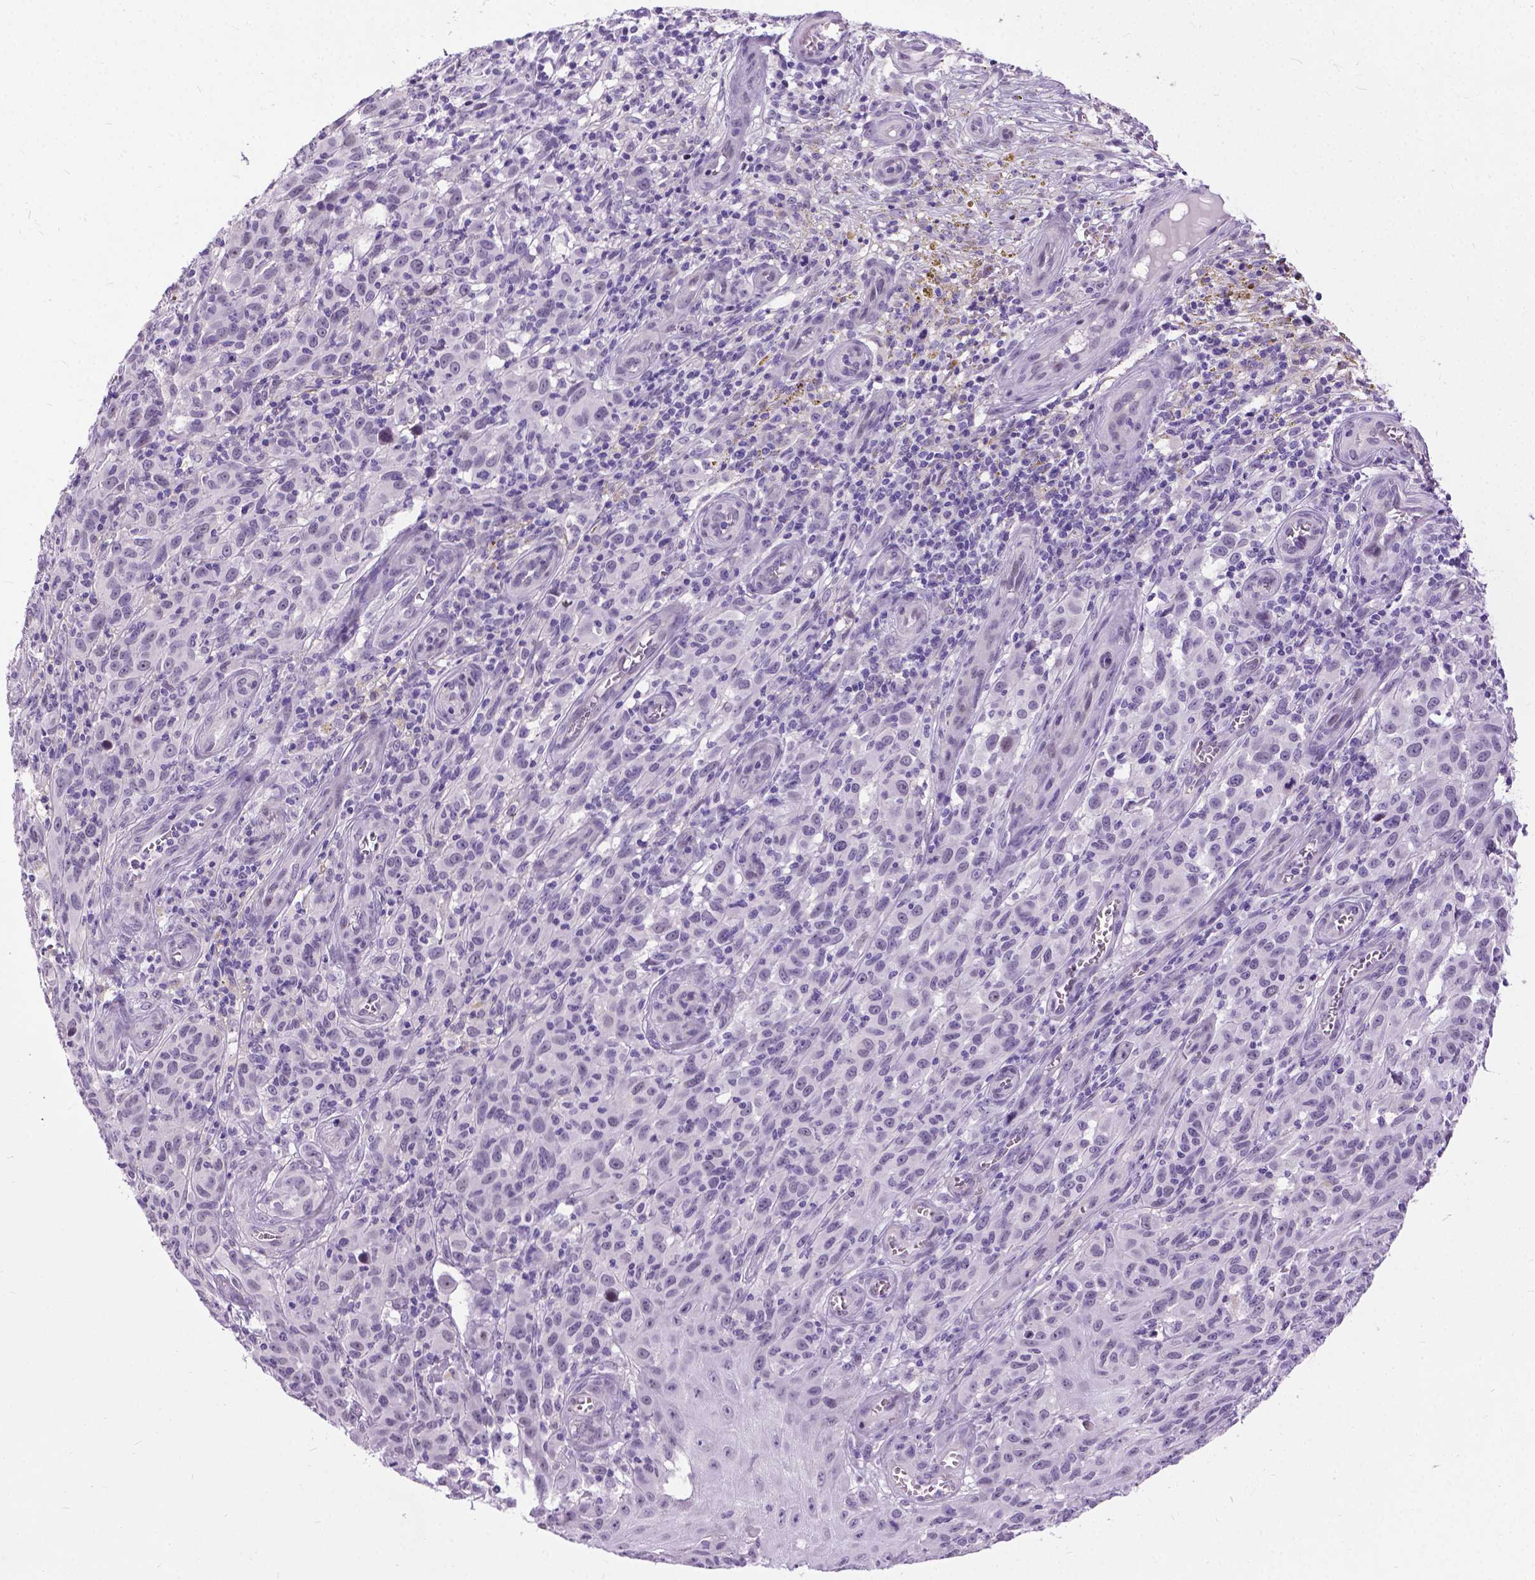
{"staining": {"intensity": "negative", "quantity": "none", "location": "none"}, "tissue": "melanoma", "cell_type": "Tumor cells", "image_type": "cancer", "snomed": [{"axis": "morphology", "description": "Malignant melanoma, NOS"}, {"axis": "topography", "description": "Skin"}], "caption": "Immunohistochemical staining of malignant melanoma shows no significant staining in tumor cells.", "gene": "PROB1", "patient": {"sex": "female", "age": 53}}